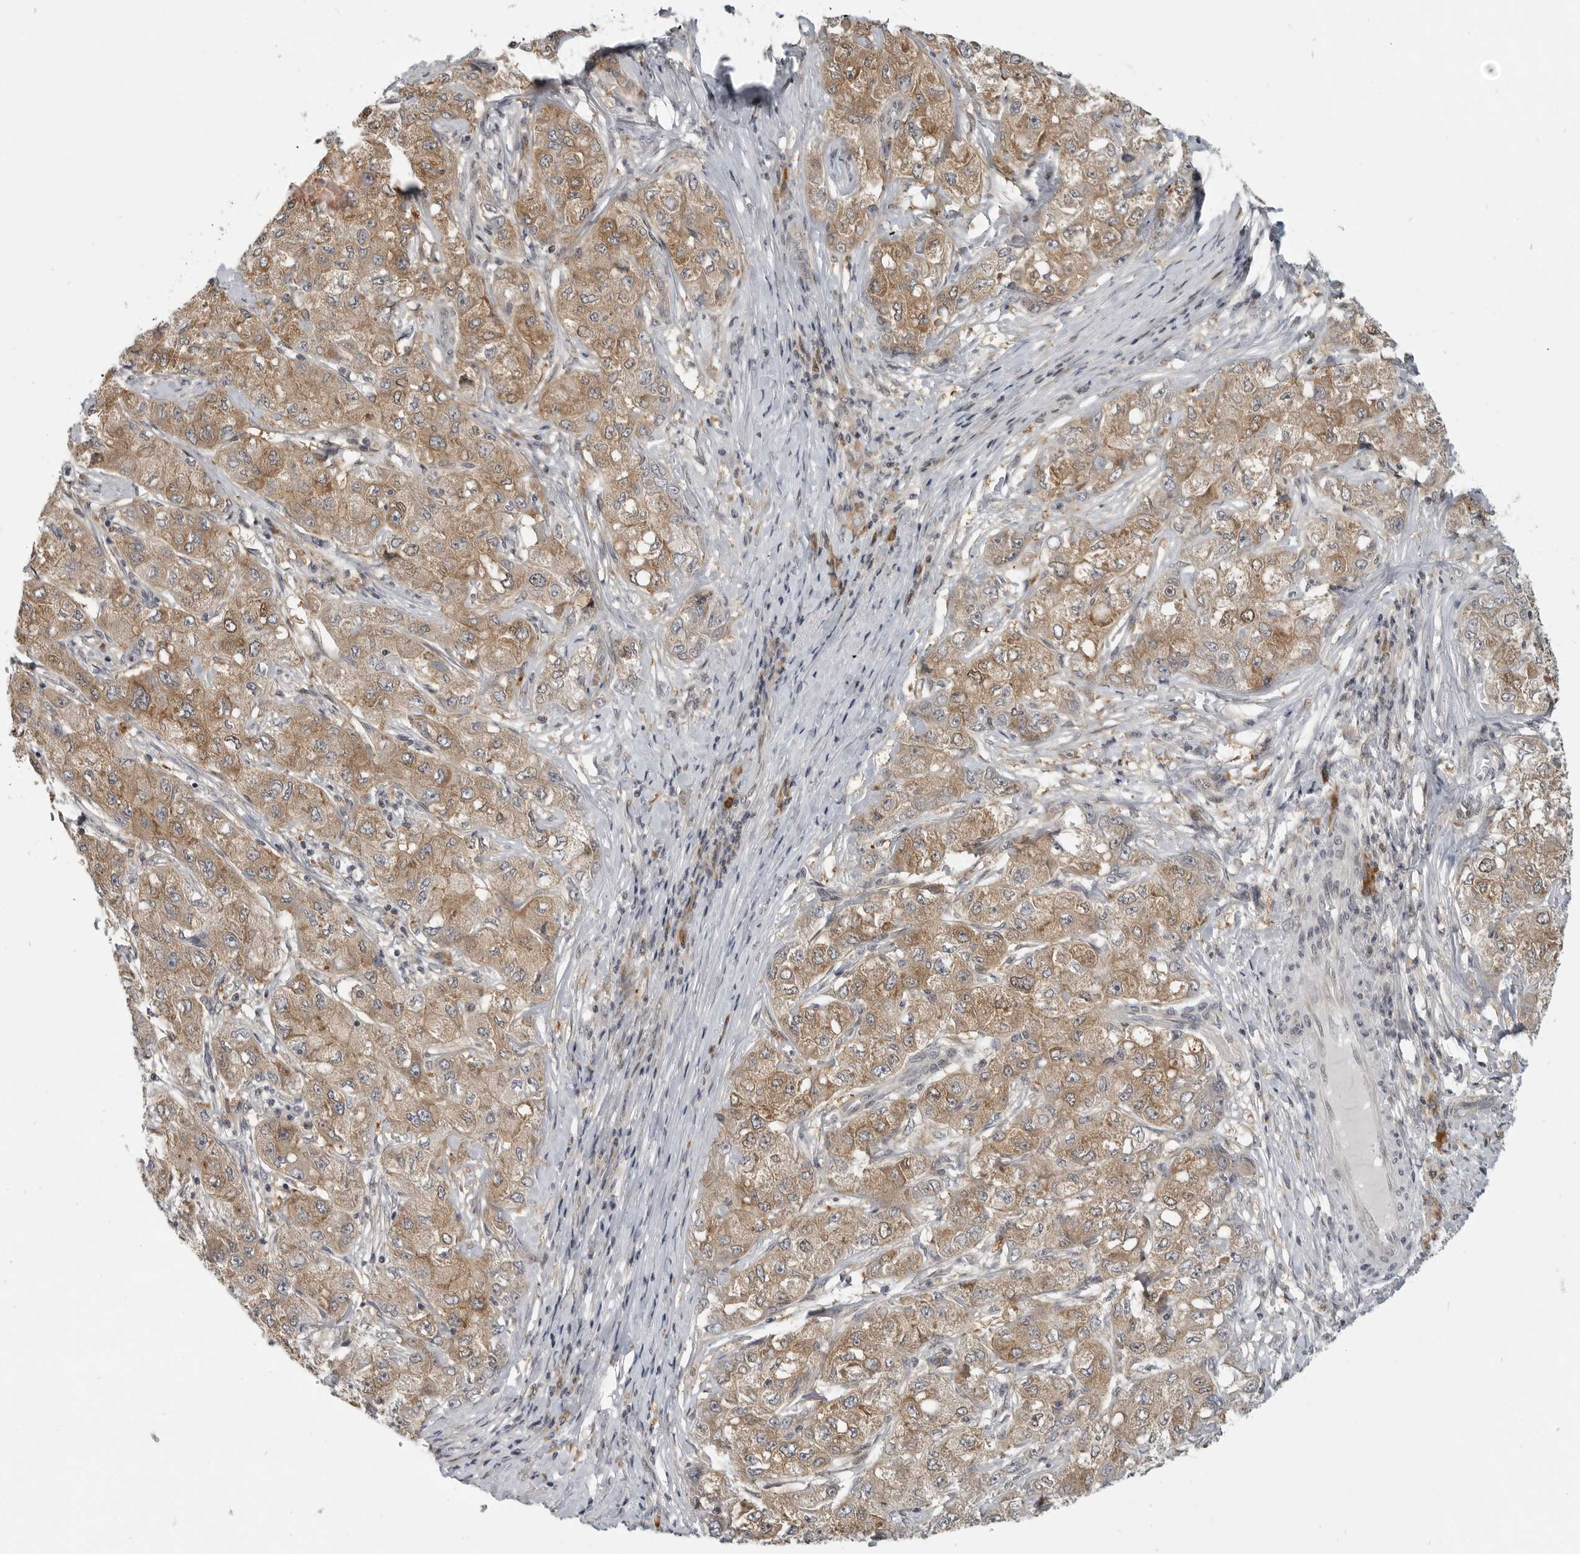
{"staining": {"intensity": "moderate", "quantity": ">75%", "location": "cytoplasmic/membranous"}, "tissue": "liver cancer", "cell_type": "Tumor cells", "image_type": "cancer", "snomed": [{"axis": "morphology", "description": "Carcinoma, Hepatocellular, NOS"}, {"axis": "topography", "description": "Liver"}], "caption": "Protein staining exhibits moderate cytoplasmic/membranous staining in approximately >75% of tumor cells in liver cancer (hepatocellular carcinoma).", "gene": "CEP295NL", "patient": {"sex": "male", "age": 80}}